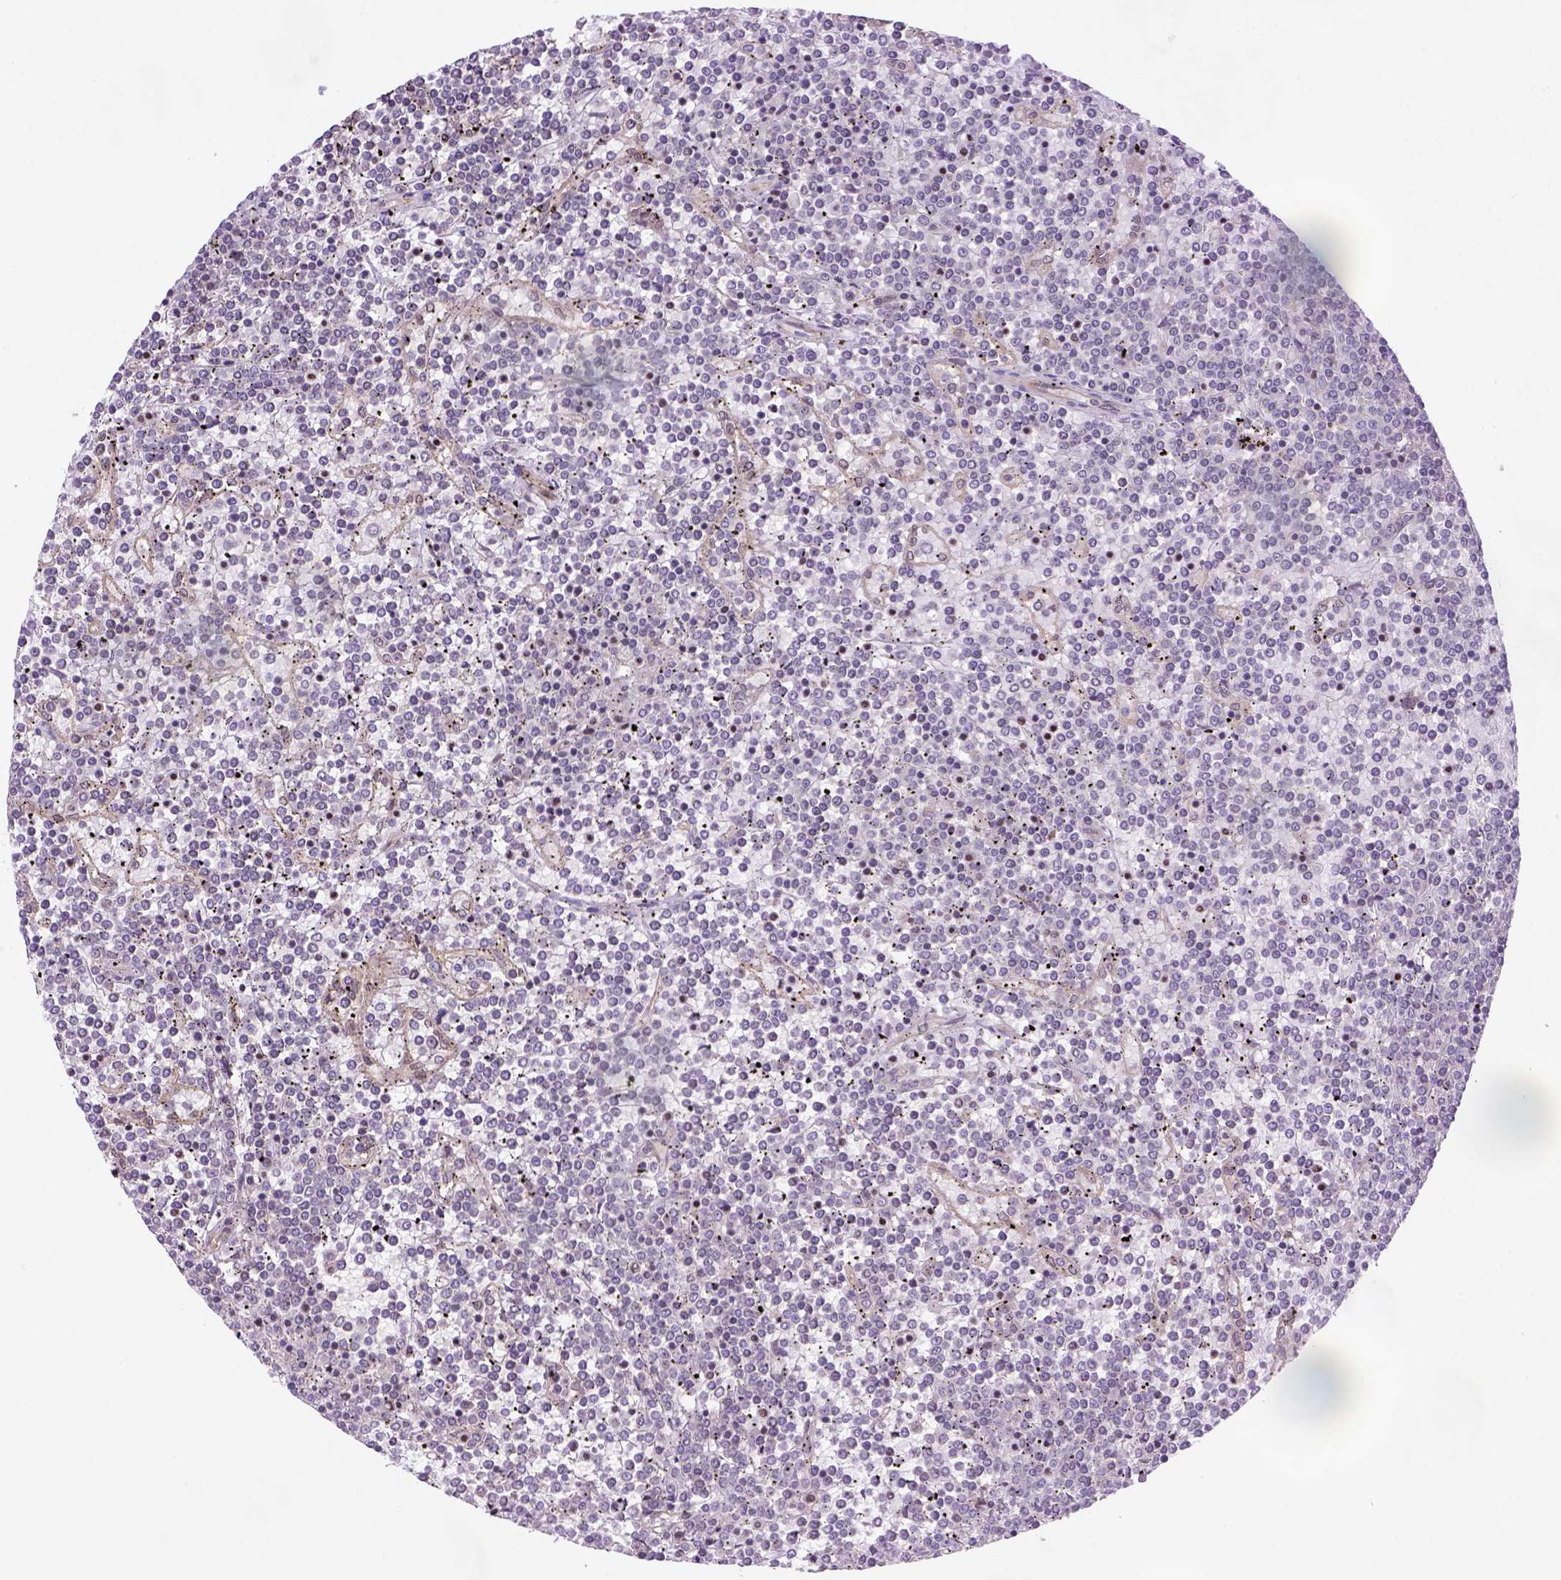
{"staining": {"intensity": "negative", "quantity": "none", "location": "none"}, "tissue": "lymphoma", "cell_type": "Tumor cells", "image_type": "cancer", "snomed": [{"axis": "morphology", "description": "Malignant lymphoma, non-Hodgkin's type, Low grade"}, {"axis": "topography", "description": "Spleen"}], "caption": "Immunohistochemistry micrograph of low-grade malignant lymphoma, non-Hodgkin's type stained for a protein (brown), which demonstrates no staining in tumor cells. Brightfield microscopy of IHC stained with DAB (brown) and hematoxylin (blue), captured at high magnification.", "gene": "CASKIN2", "patient": {"sex": "female", "age": 19}}